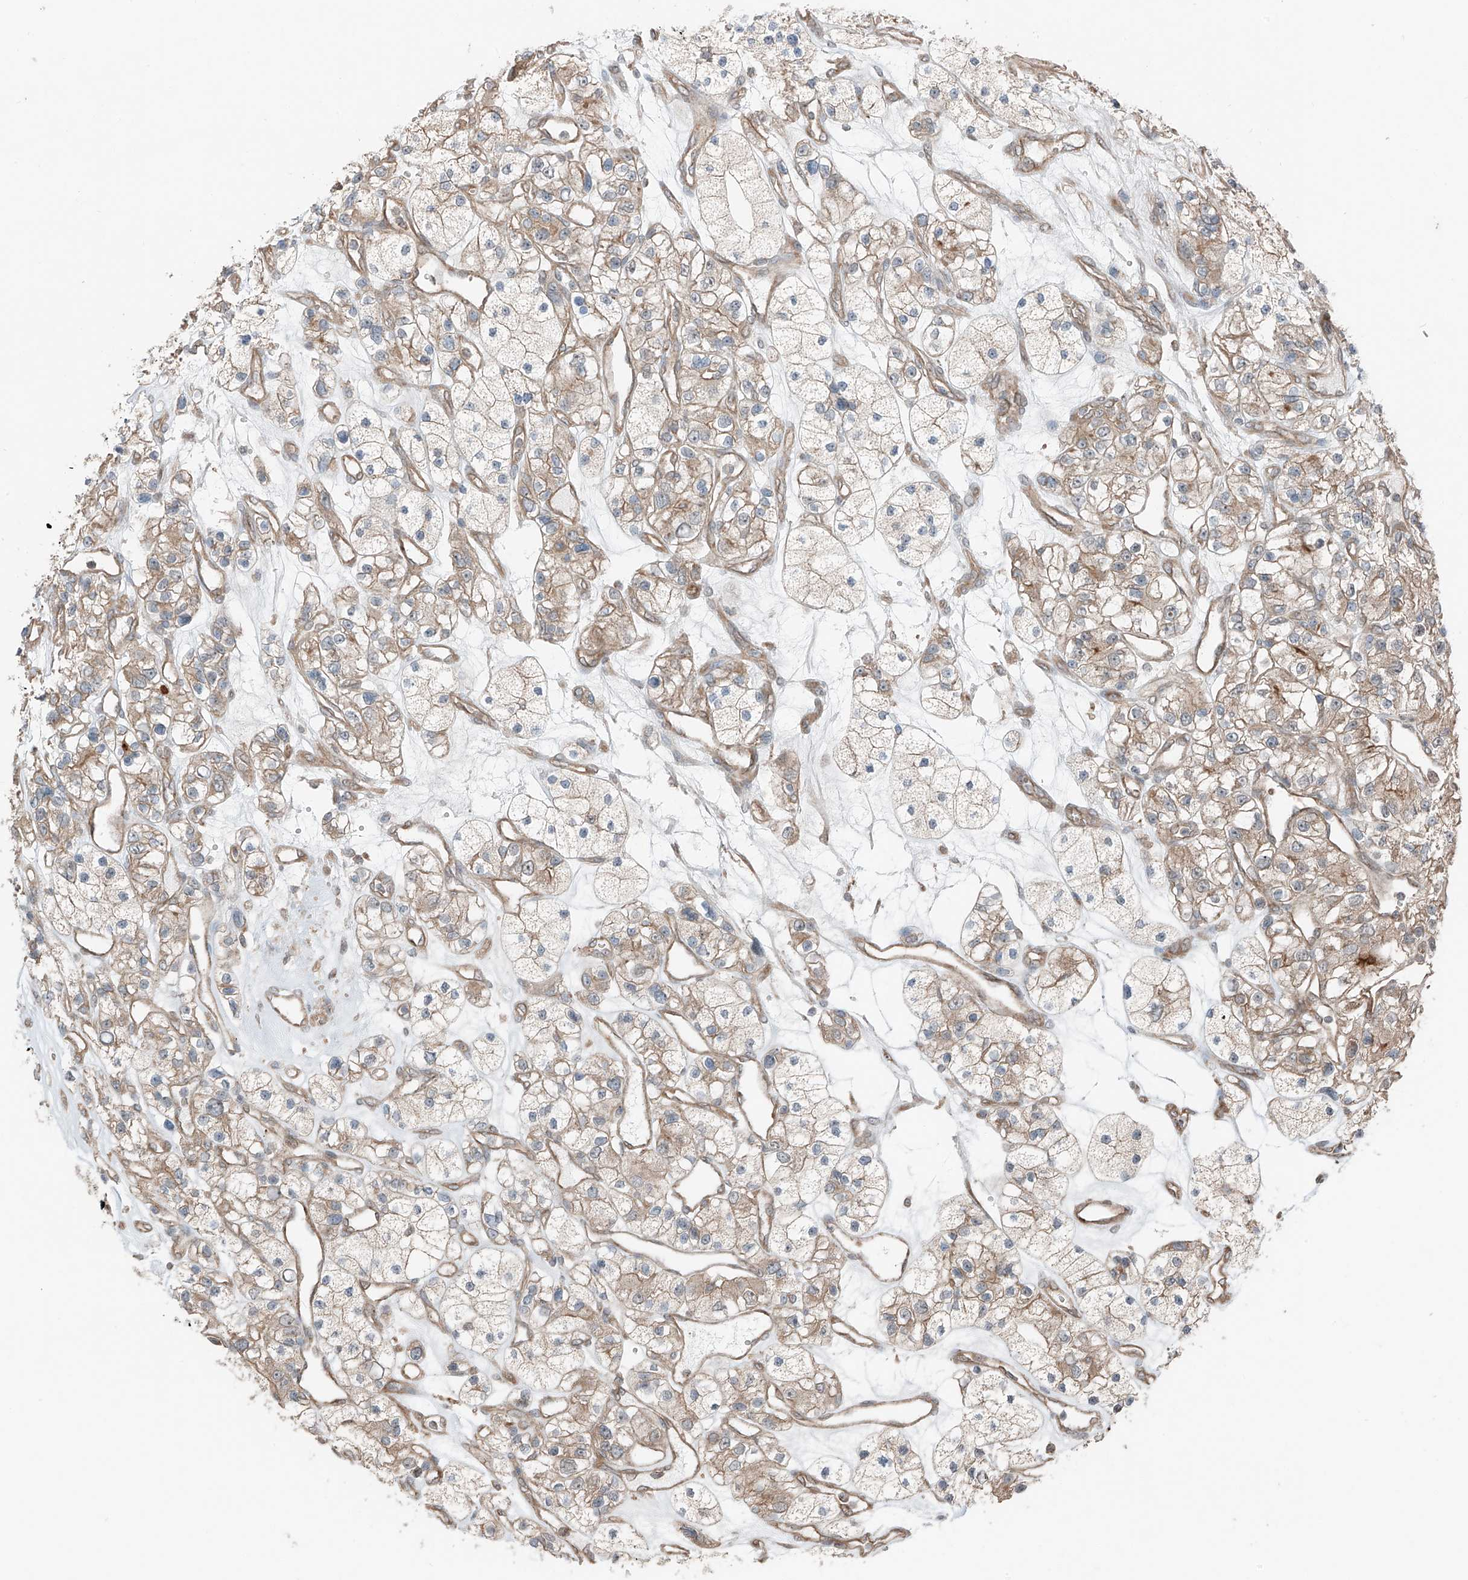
{"staining": {"intensity": "weak", "quantity": ">75%", "location": "cytoplasmic/membranous"}, "tissue": "renal cancer", "cell_type": "Tumor cells", "image_type": "cancer", "snomed": [{"axis": "morphology", "description": "Adenocarcinoma, NOS"}, {"axis": "topography", "description": "Kidney"}], "caption": "The immunohistochemical stain labels weak cytoplasmic/membranous positivity in tumor cells of adenocarcinoma (renal) tissue. The staining is performed using DAB (3,3'-diaminobenzidine) brown chromogen to label protein expression. The nuclei are counter-stained blue using hematoxylin.", "gene": "CEP162", "patient": {"sex": "female", "age": 57}}